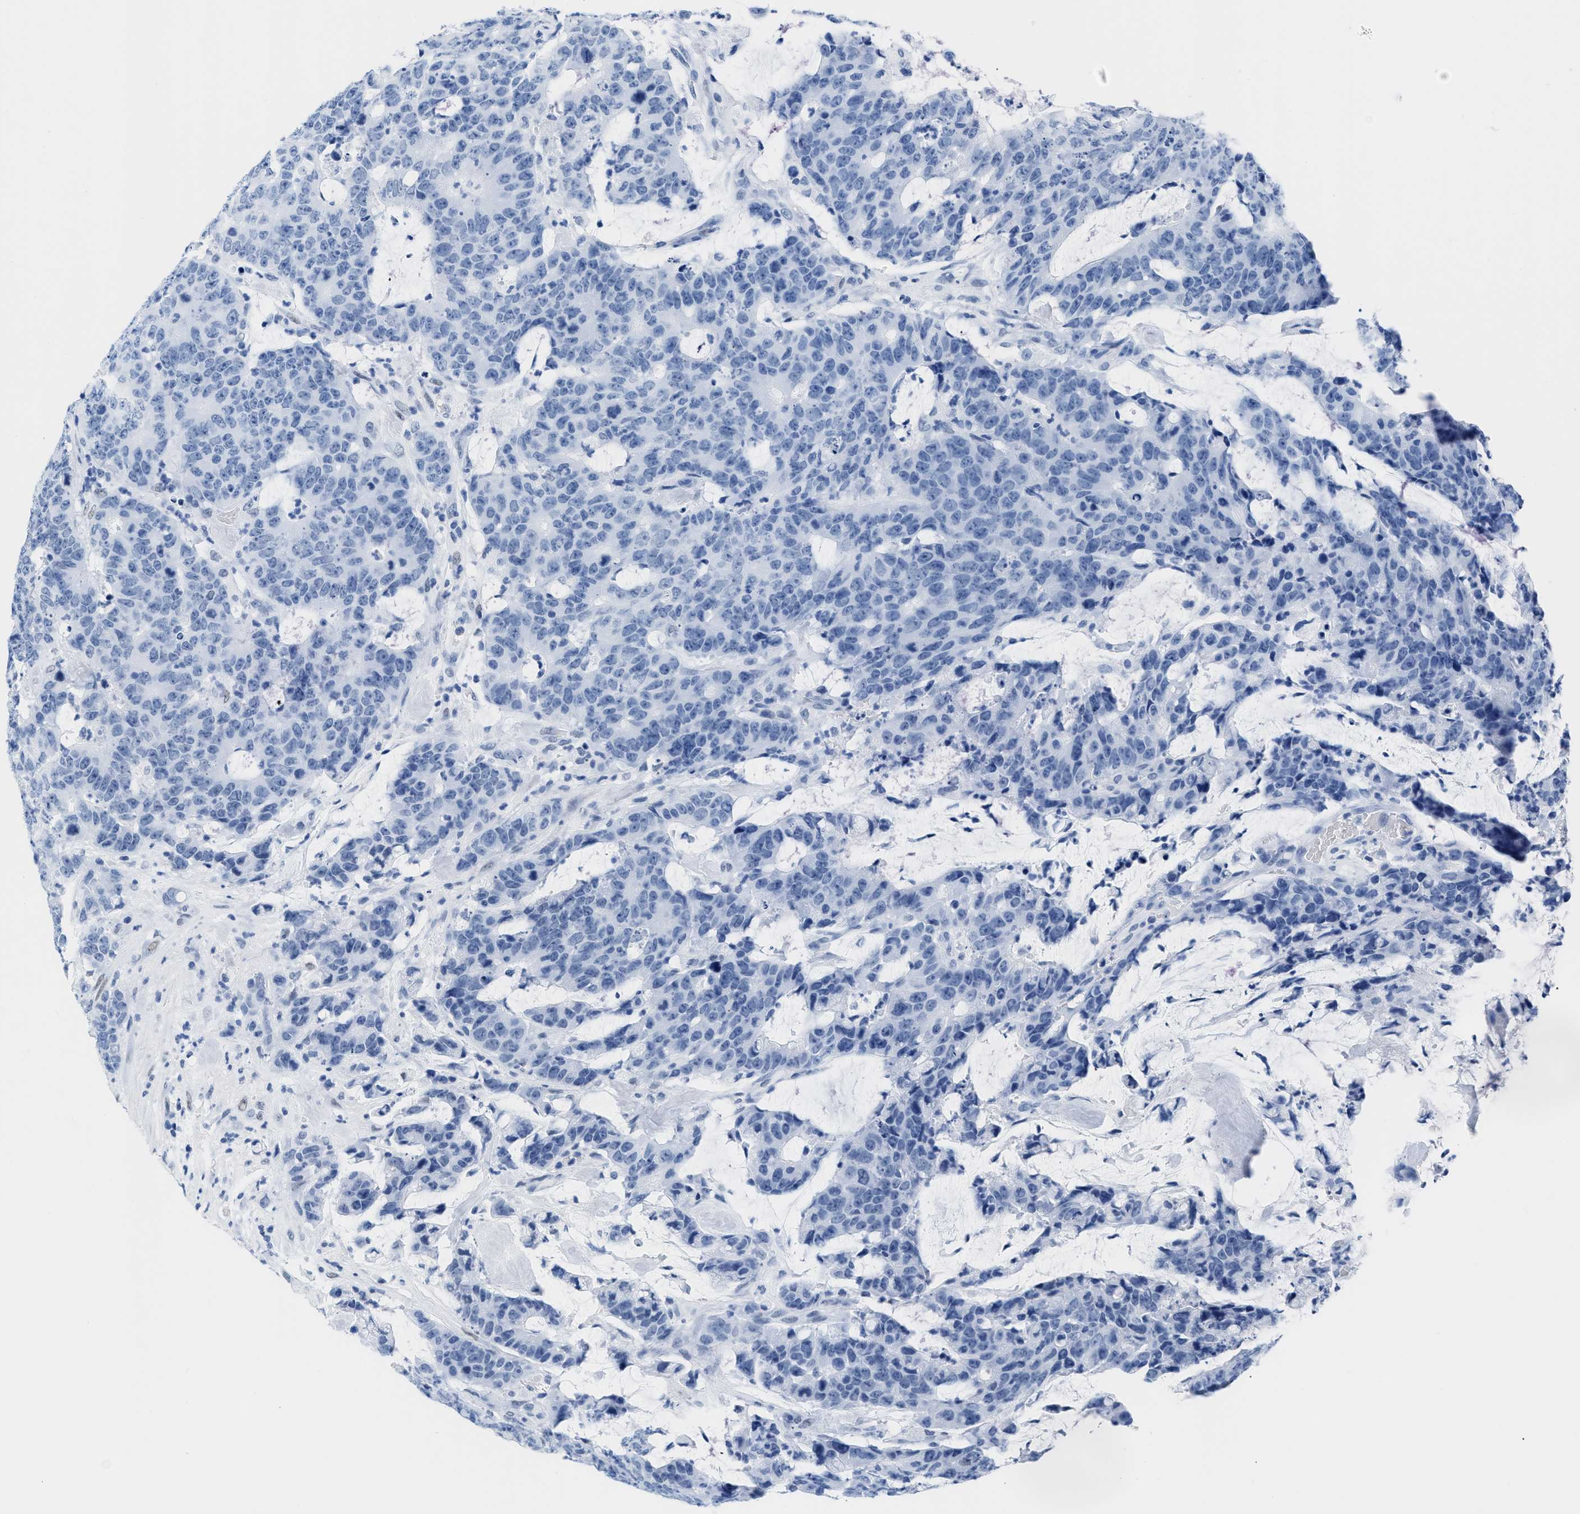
{"staining": {"intensity": "negative", "quantity": "none", "location": "none"}, "tissue": "colorectal cancer", "cell_type": "Tumor cells", "image_type": "cancer", "snomed": [{"axis": "morphology", "description": "Adenocarcinoma, NOS"}, {"axis": "topography", "description": "Colon"}], "caption": "Colorectal cancer (adenocarcinoma) was stained to show a protein in brown. There is no significant expression in tumor cells.", "gene": "CTBP1", "patient": {"sex": "female", "age": 86}}